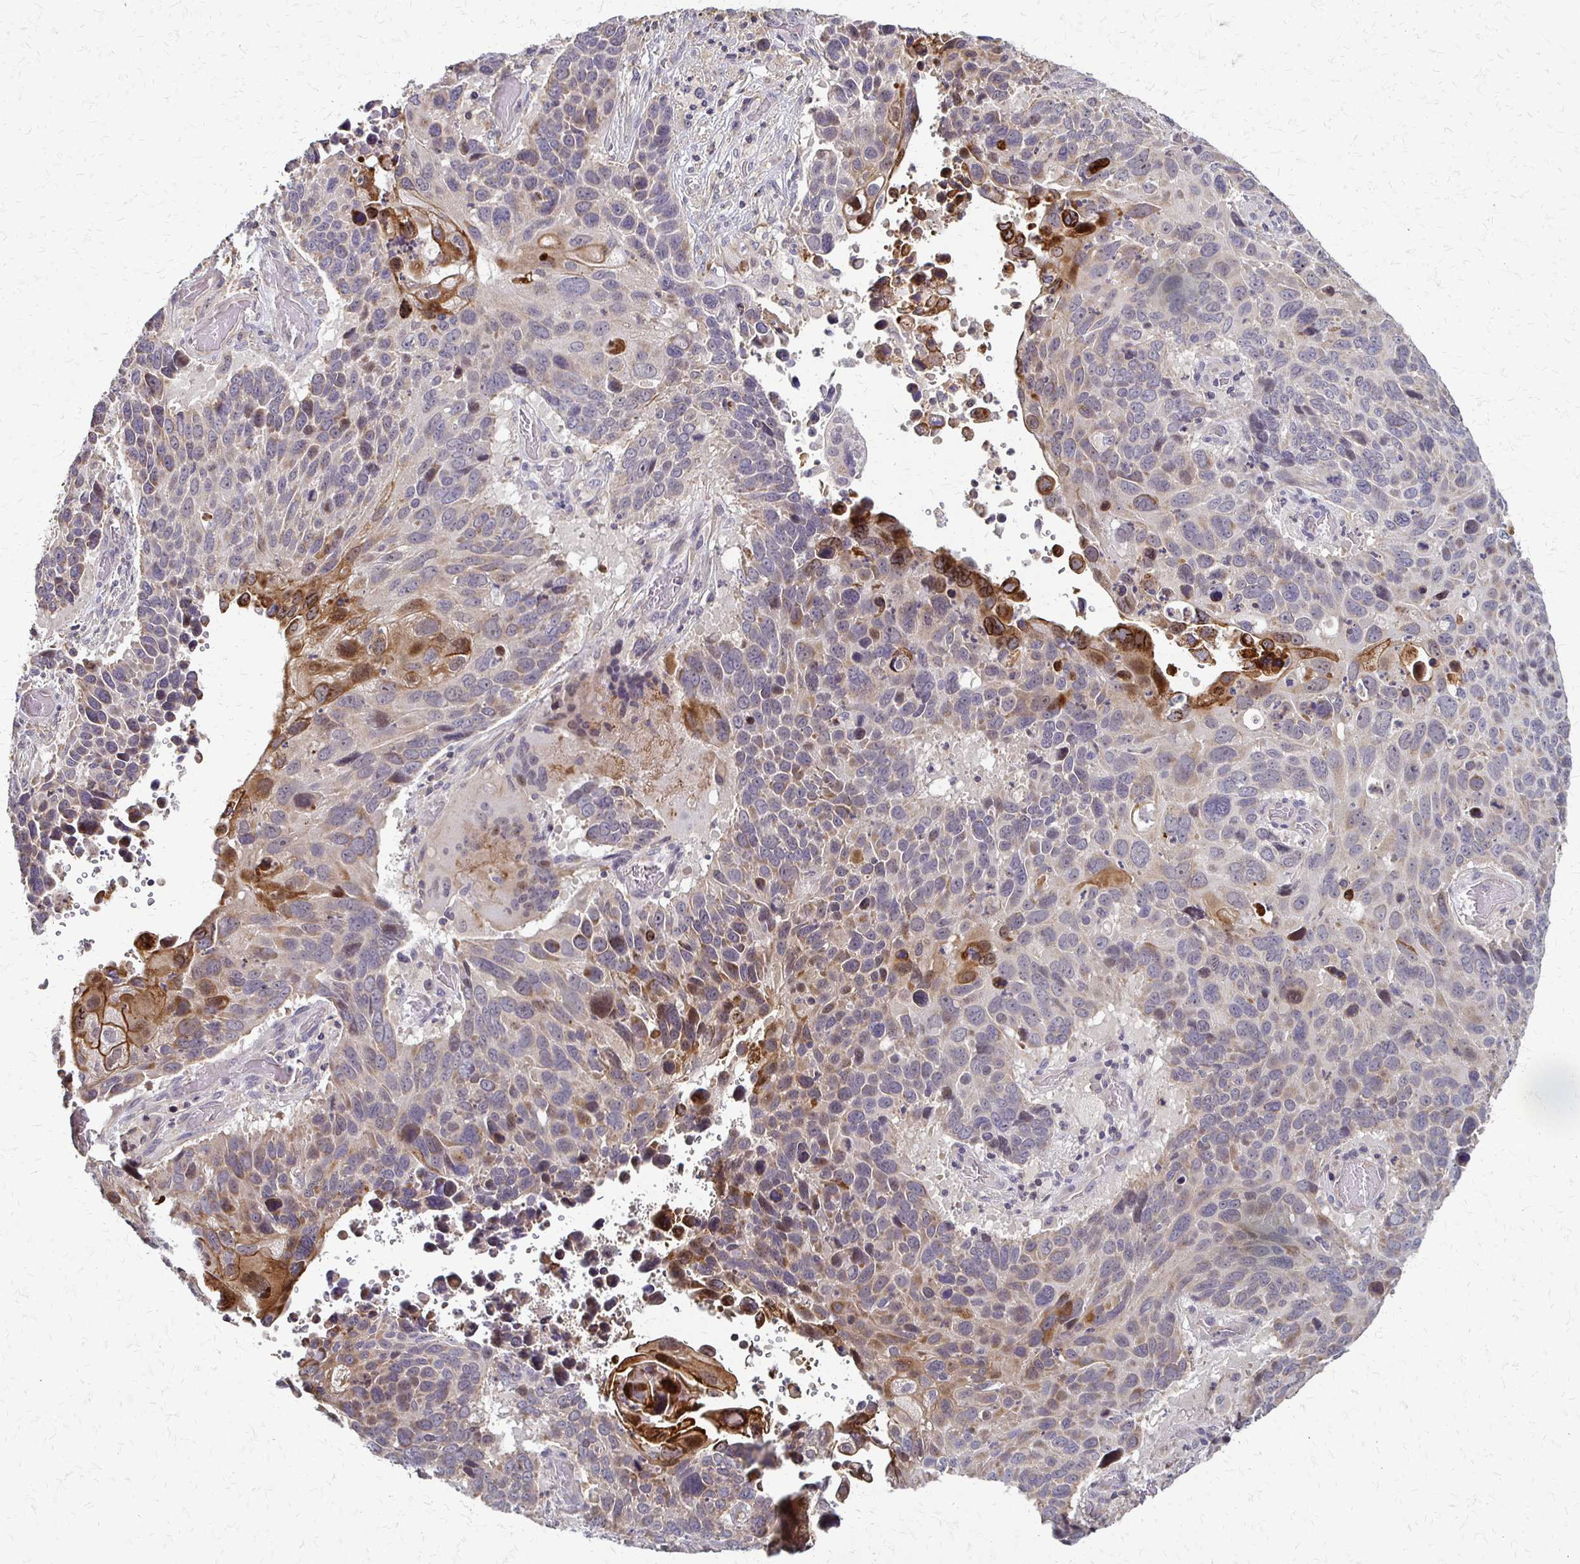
{"staining": {"intensity": "moderate", "quantity": "<25%", "location": "cytoplasmic/membranous"}, "tissue": "lung cancer", "cell_type": "Tumor cells", "image_type": "cancer", "snomed": [{"axis": "morphology", "description": "Squamous cell carcinoma, NOS"}, {"axis": "topography", "description": "Lung"}], "caption": "Protein expression analysis of human squamous cell carcinoma (lung) reveals moderate cytoplasmic/membranous expression in about <25% of tumor cells. (Brightfield microscopy of DAB IHC at high magnification).", "gene": "SLC9A9", "patient": {"sex": "male", "age": 68}}